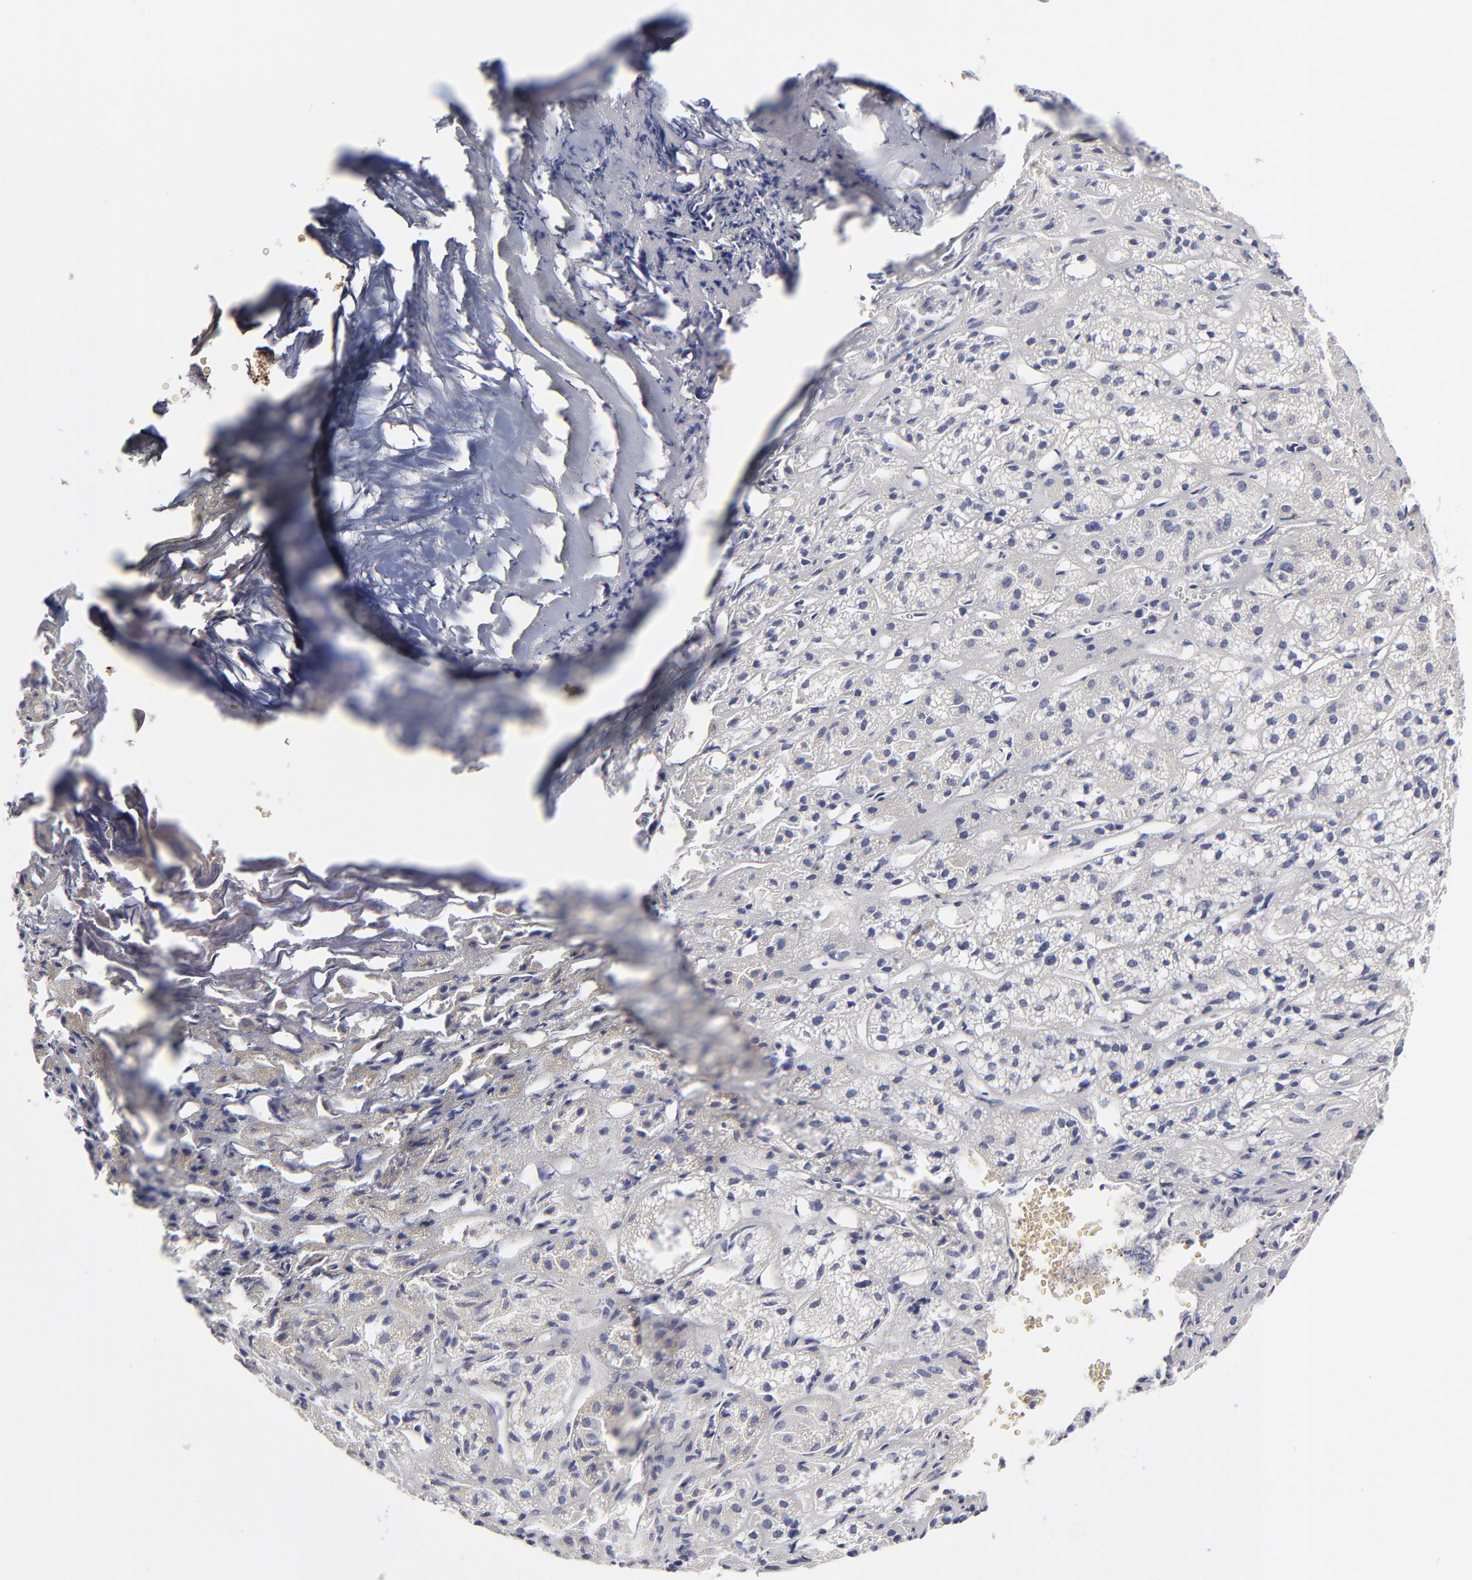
{"staining": {"intensity": "negative", "quantity": "none", "location": "none"}, "tissue": "adrenal gland", "cell_type": "Glandular cells", "image_type": "normal", "snomed": [{"axis": "morphology", "description": "Normal tissue, NOS"}, {"axis": "topography", "description": "Adrenal gland"}], "caption": "Immunohistochemistry (IHC) histopathology image of benign adrenal gland: human adrenal gland stained with DAB shows no significant protein expression in glandular cells. (DAB (3,3'-diaminobenzidine) IHC with hematoxylin counter stain).", "gene": "BTG2", "patient": {"sex": "female", "age": 71}}